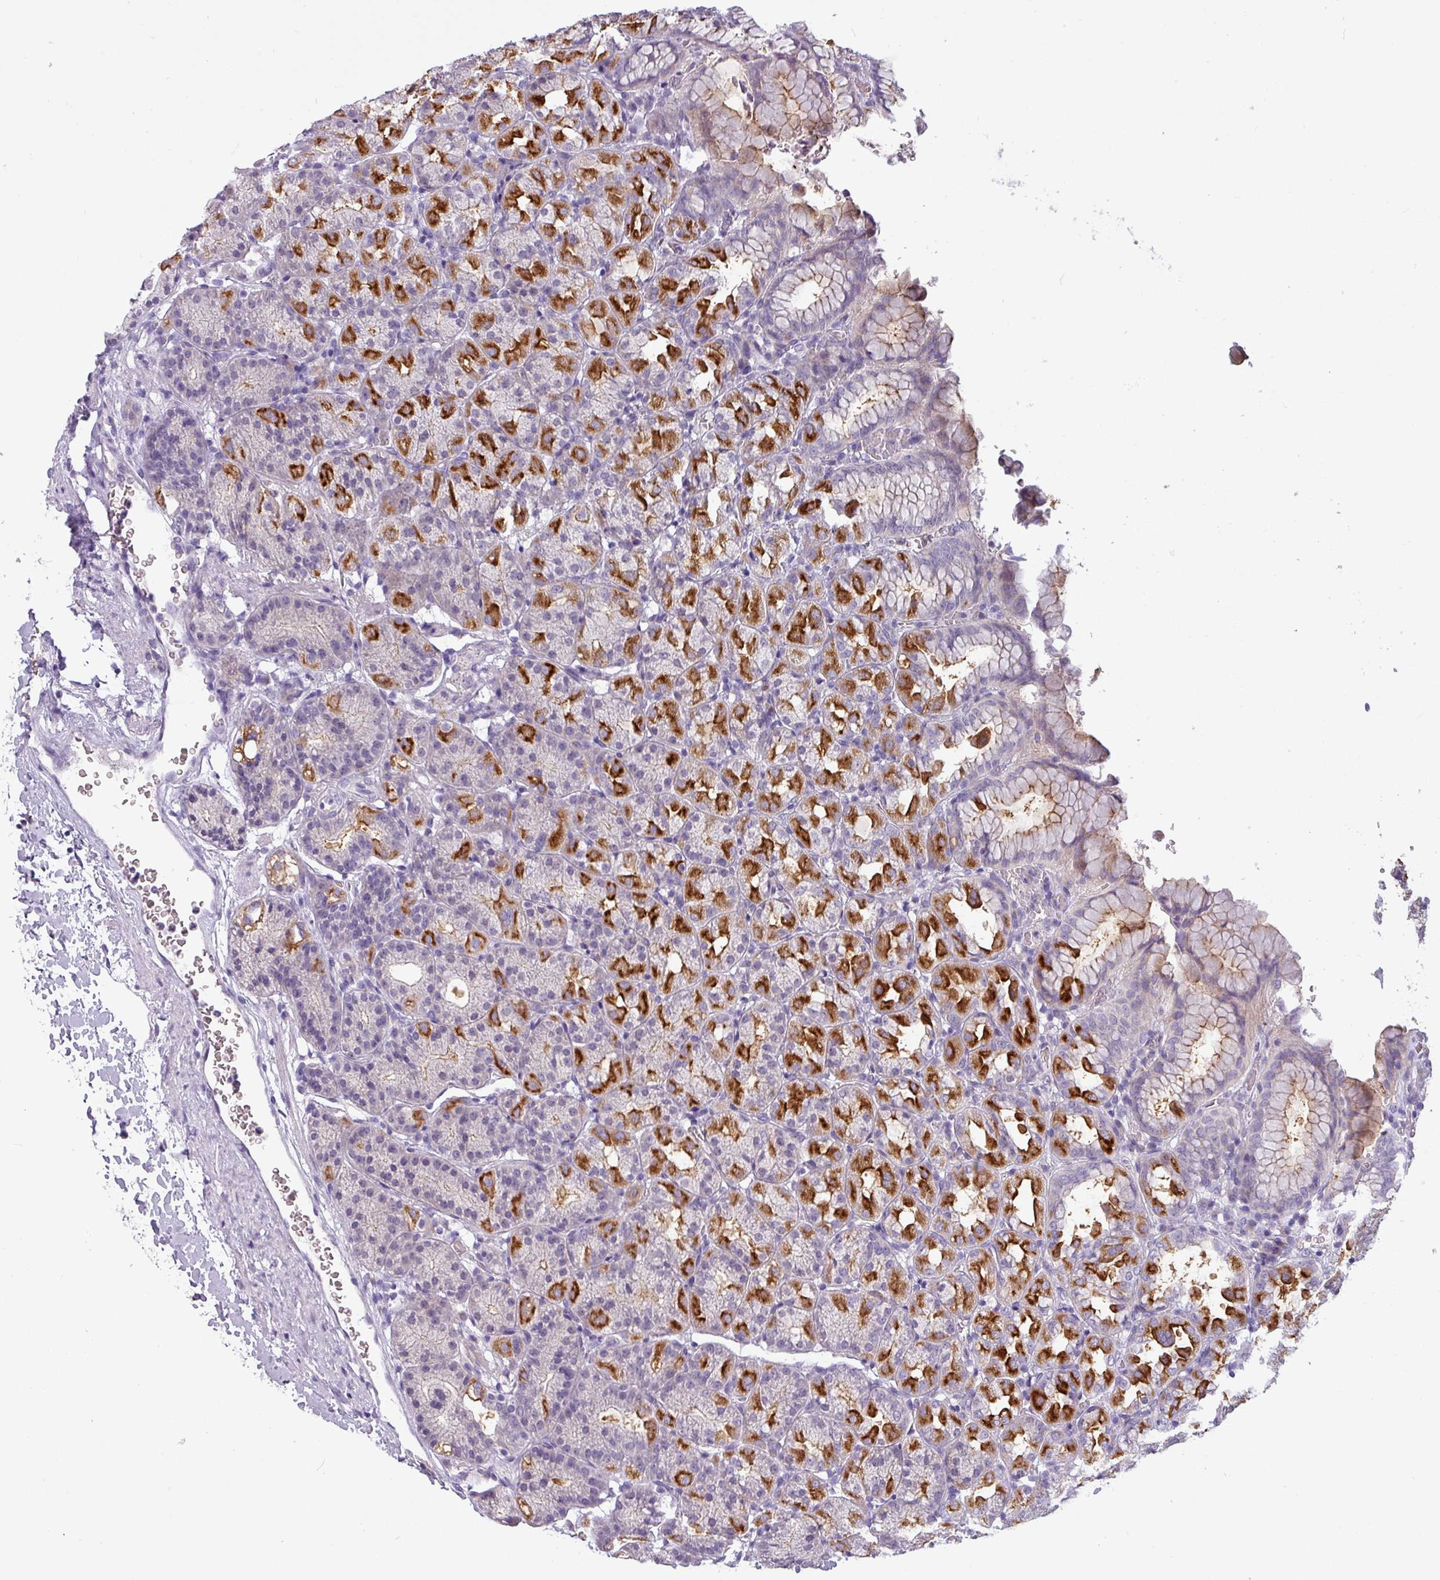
{"staining": {"intensity": "strong", "quantity": "25%-75%", "location": "cytoplasmic/membranous"}, "tissue": "stomach", "cell_type": "Glandular cells", "image_type": "normal", "snomed": [{"axis": "morphology", "description": "Normal tissue, NOS"}, {"axis": "topography", "description": "Stomach, upper"}], "caption": "A high-resolution micrograph shows IHC staining of unremarkable stomach, which reveals strong cytoplasmic/membranous positivity in approximately 25%-75% of glandular cells.", "gene": "SLC26A9", "patient": {"sex": "female", "age": 81}}